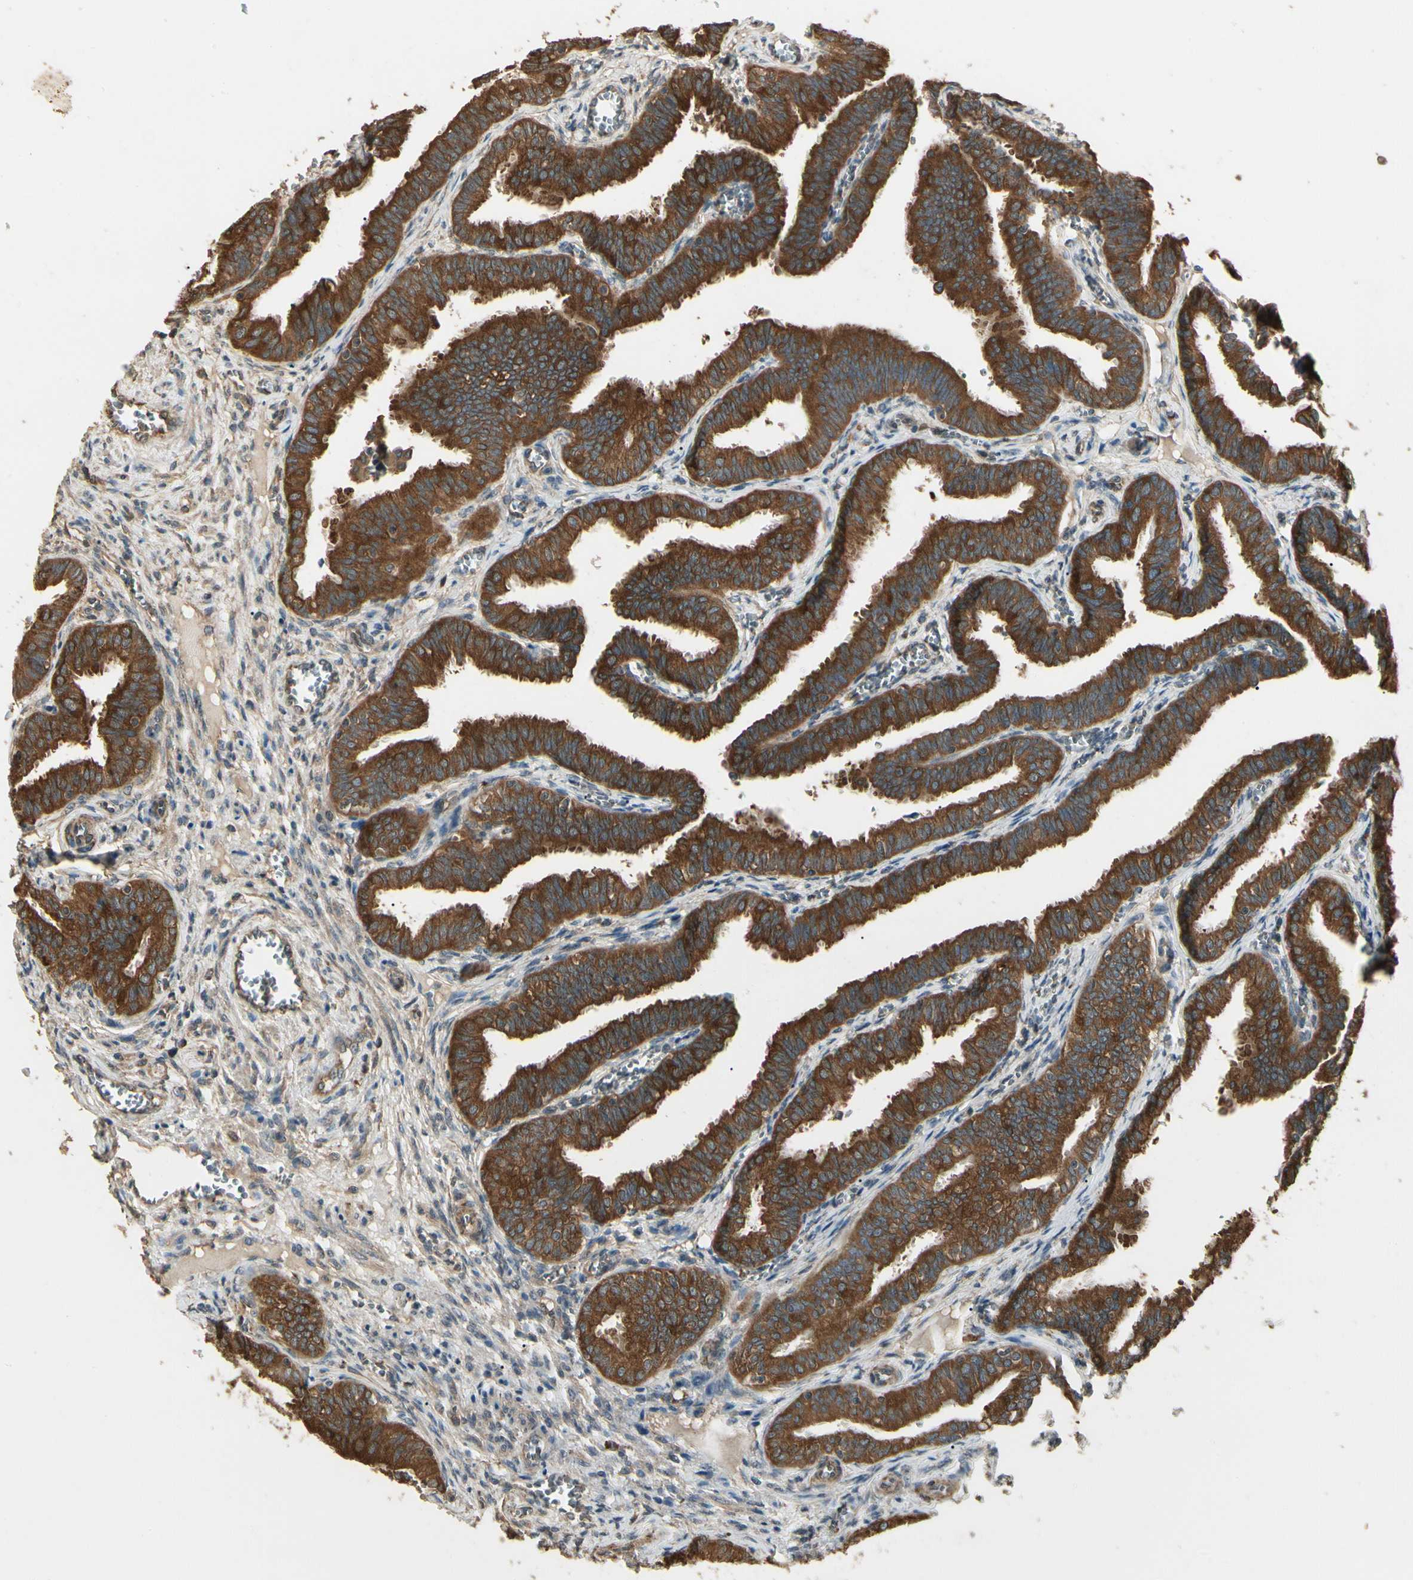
{"staining": {"intensity": "strong", "quantity": ">75%", "location": "cytoplasmic/membranous"}, "tissue": "fallopian tube", "cell_type": "Glandular cells", "image_type": "normal", "snomed": [{"axis": "morphology", "description": "Normal tissue, NOS"}, {"axis": "topography", "description": "Fallopian tube"}], "caption": "This is a photomicrograph of immunohistochemistry staining of unremarkable fallopian tube, which shows strong staining in the cytoplasmic/membranous of glandular cells.", "gene": "CCT7", "patient": {"sex": "female", "age": 46}}